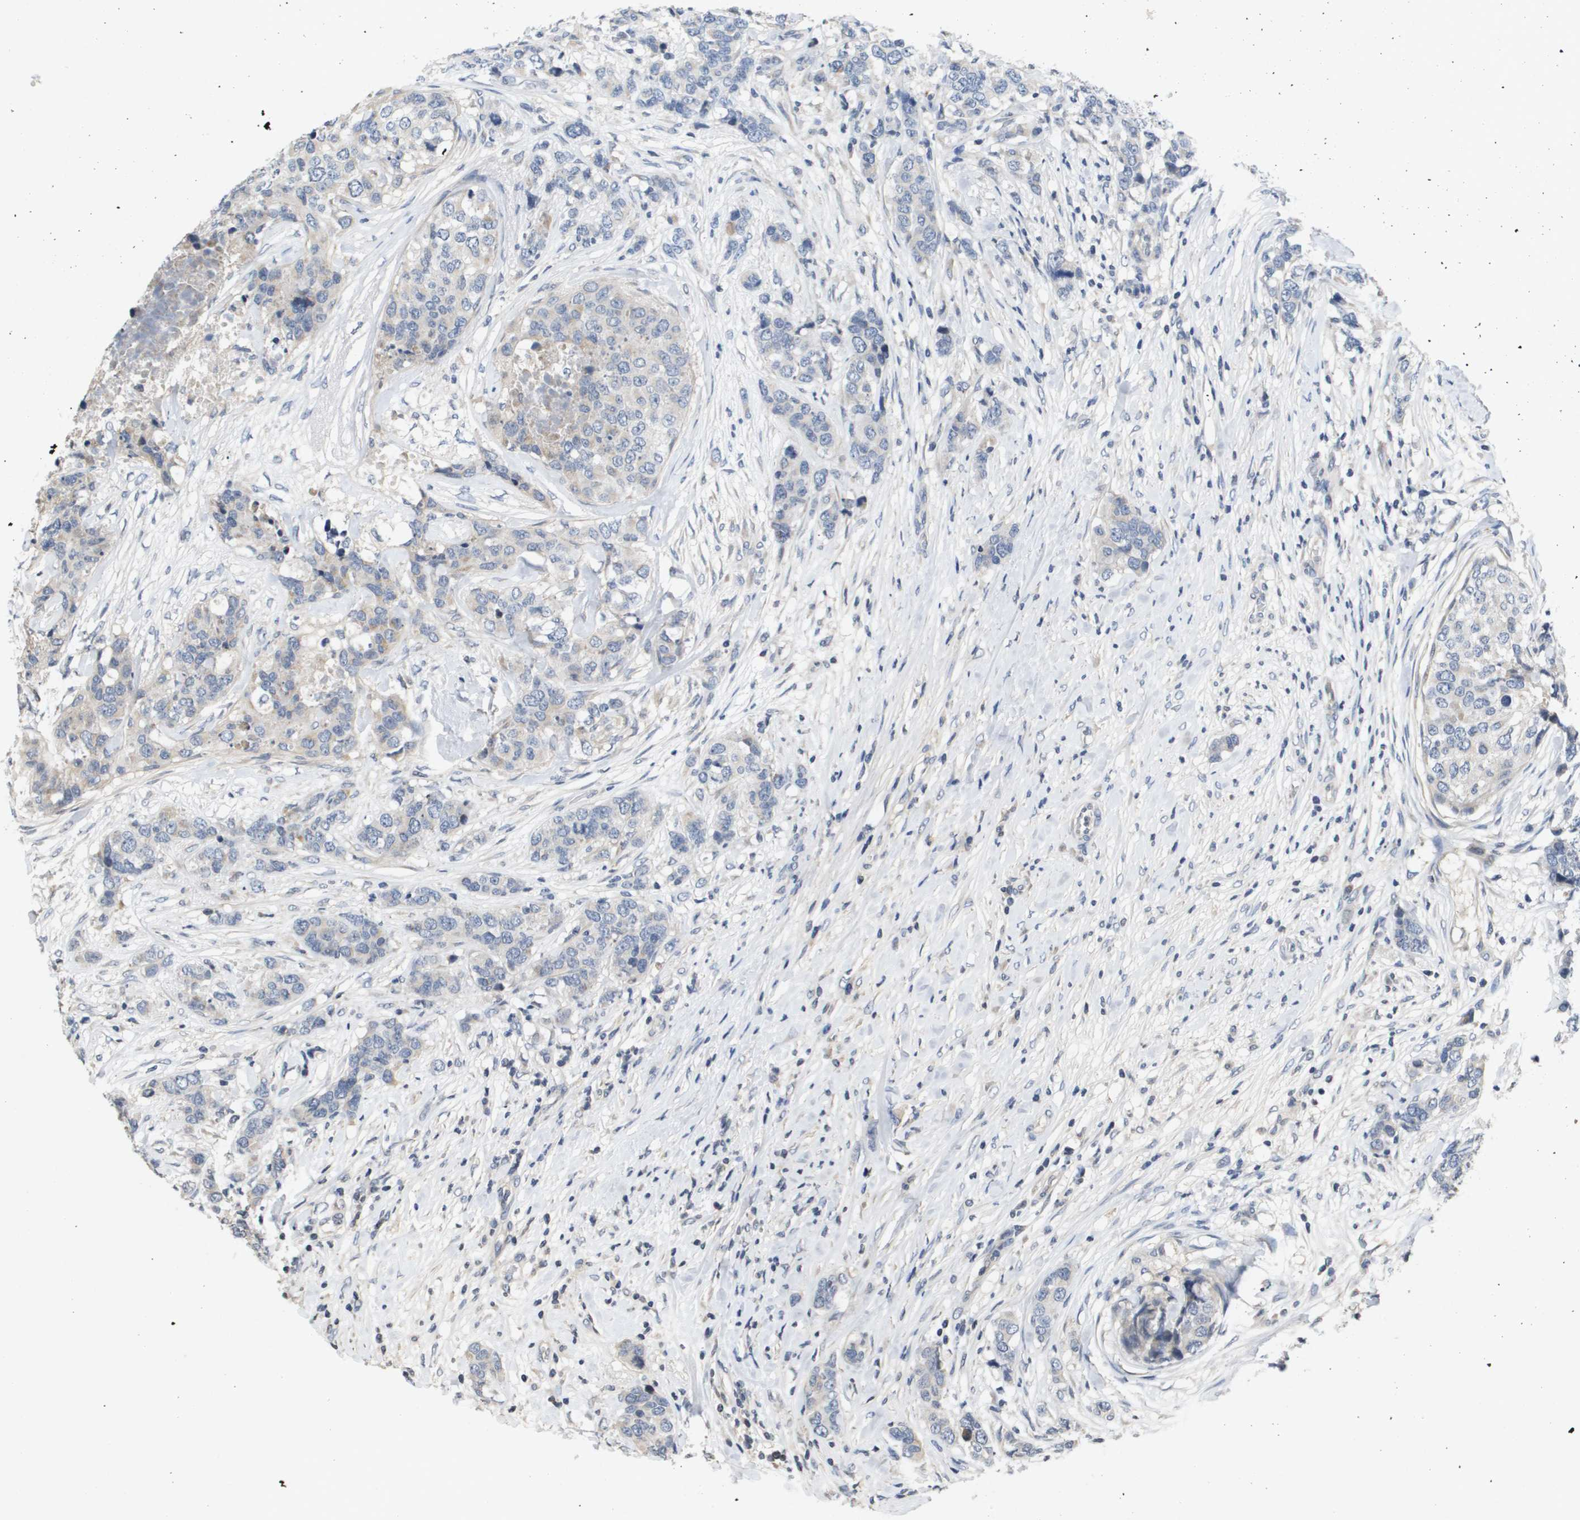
{"staining": {"intensity": "negative", "quantity": "none", "location": "none"}, "tissue": "breast cancer", "cell_type": "Tumor cells", "image_type": "cancer", "snomed": [{"axis": "morphology", "description": "Lobular carcinoma"}, {"axis": "topography", "description": "Breast"}], "caption": "Tumor cells are negative for brown protein staining in breast cancer (lobular carcinoma).", "gene": "CAPN11", "patient": {"sex": "female", "age": 59}}